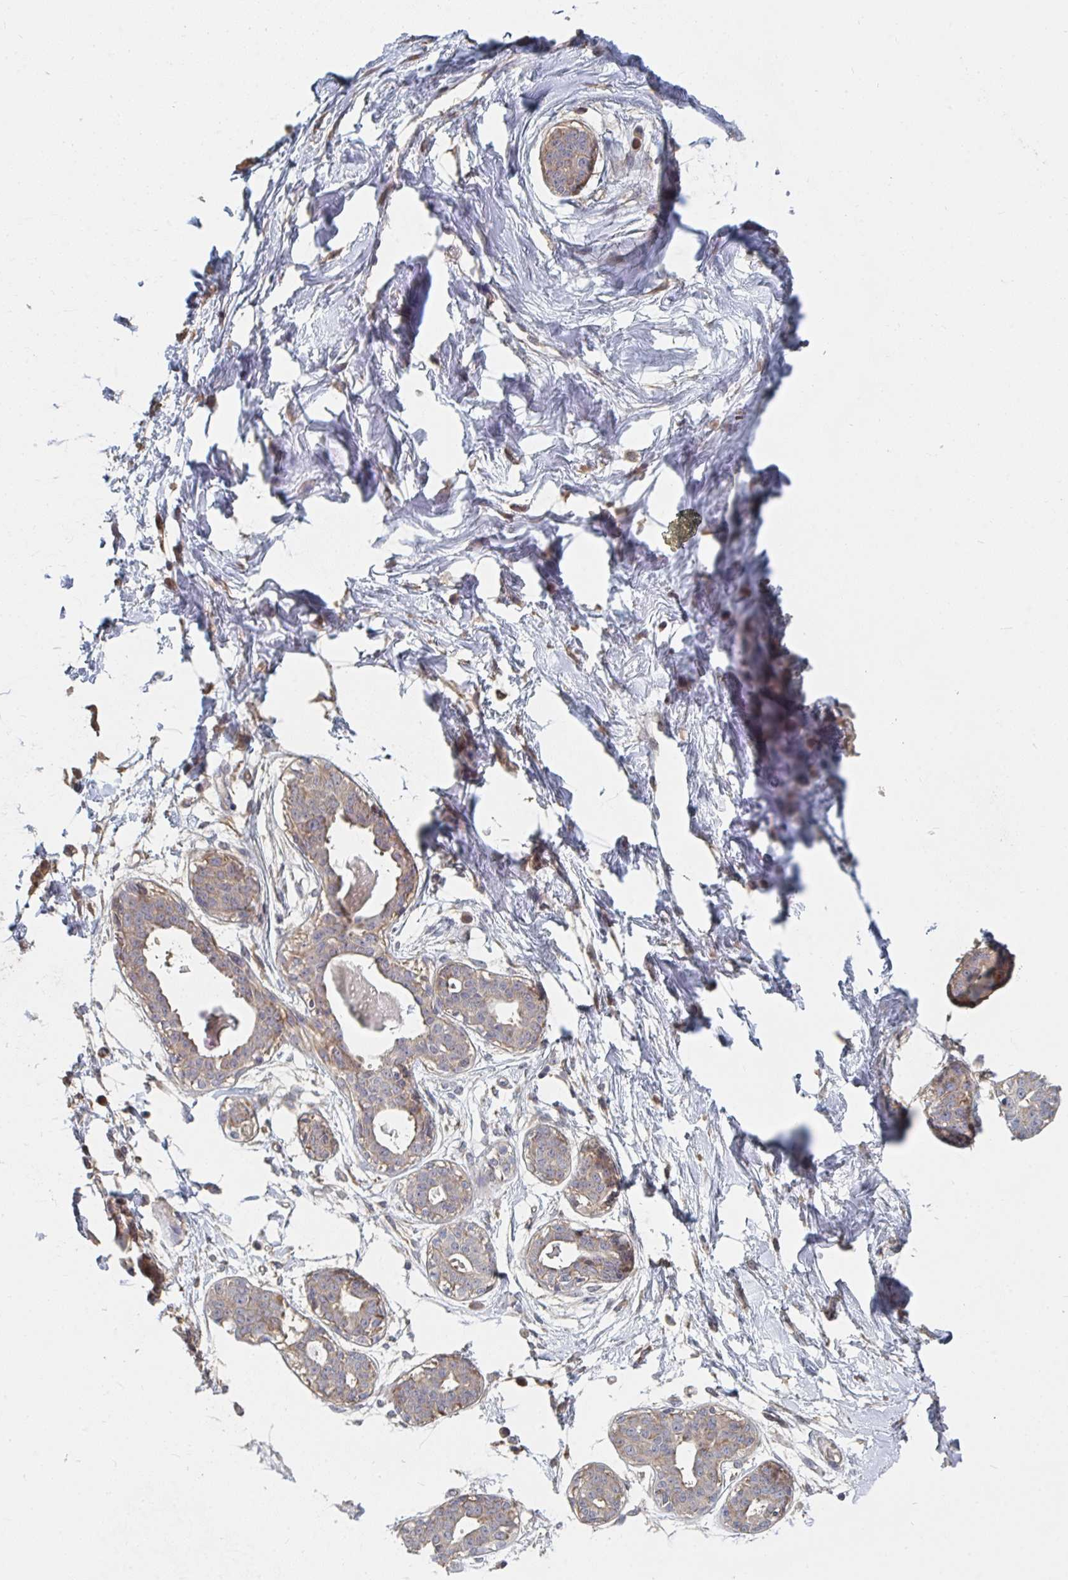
{"staining": {"intensity": "negative", "quantity": "none", "location": "none"}, "tissue": "breast", "cell_type": "Adipocytes", "image_type": "normal", "snomed": [{"axis": "morphology", "description": "Normal tissue, NOS"}, {"axis": "topography", "description": "Breast"}], "caption": "Immunohistochemistry histopathology image of benign human breast stained for a protein (brown), which demonstrates no expression in adipocytes. (Stains: DAB (3,3'-diaminobenzidine) immunohistochemistry (IHC) with hematoxylin counter stain, Microscopy: brightfield microscopy at high magnification).", "gene": "PTEN", "patient": {"sex": "female", "age": 45}}